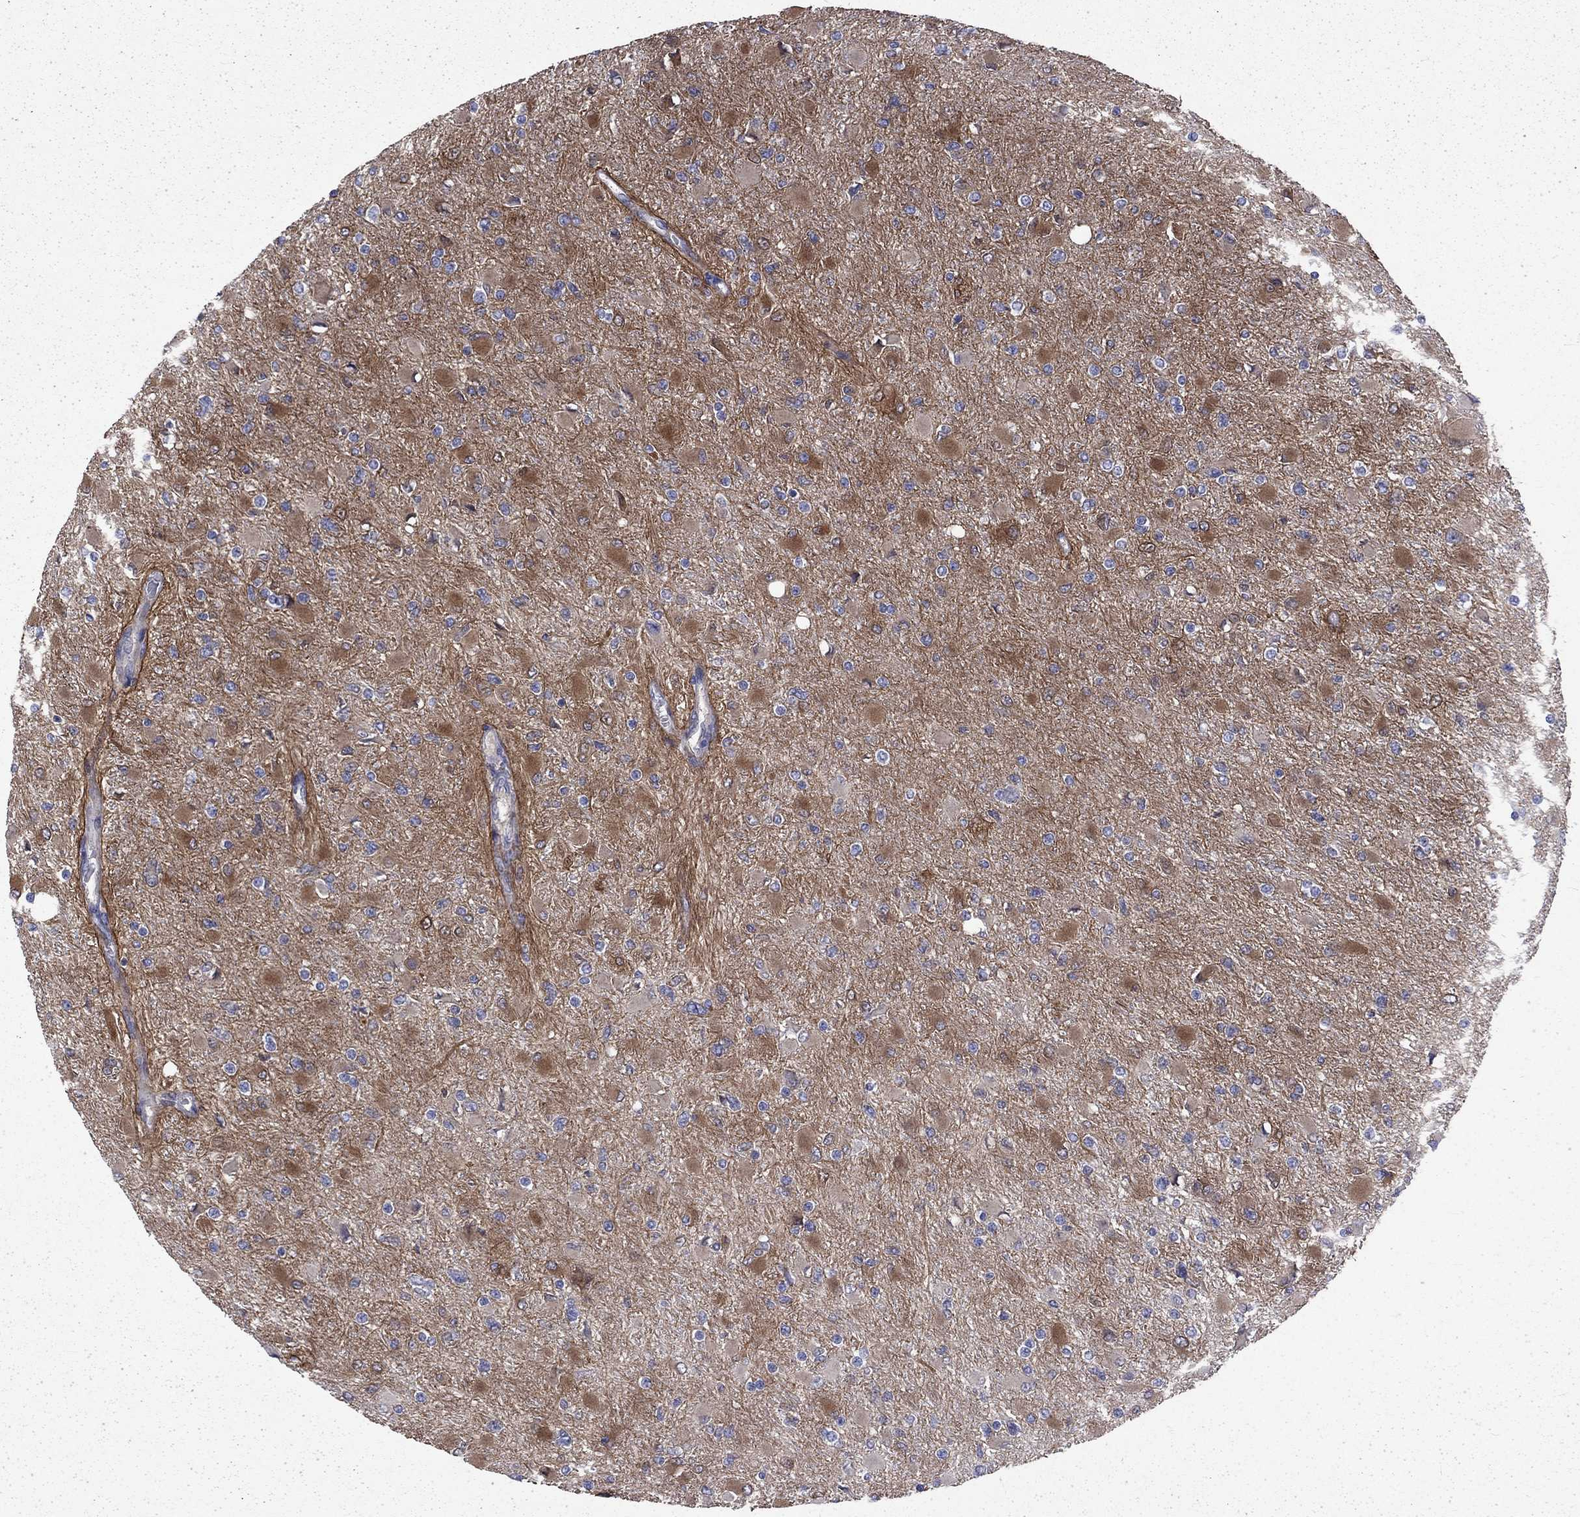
{"staining": {"intensity": "moderate", "quantity": "25%-75%", "location": "cytoplasmic/membranous"}, "tissue": "glioma", "cell_type": "Tumor cells", "image_type": "cancer", "snomed": [{"axis": "morphology", "description": "Glioma, malignant, High grade"}, {"axis": "topography", "description": "Cerebral cortex"}], "caption": "Protein staining of malignant glioma (high-grade) tissue demonstrates moderate cytoplasmic/membranous staining in approximately 25%-75% of tumor cells.", "gene": "DTNA", "patient": {"sex": "female", "age": 36}}